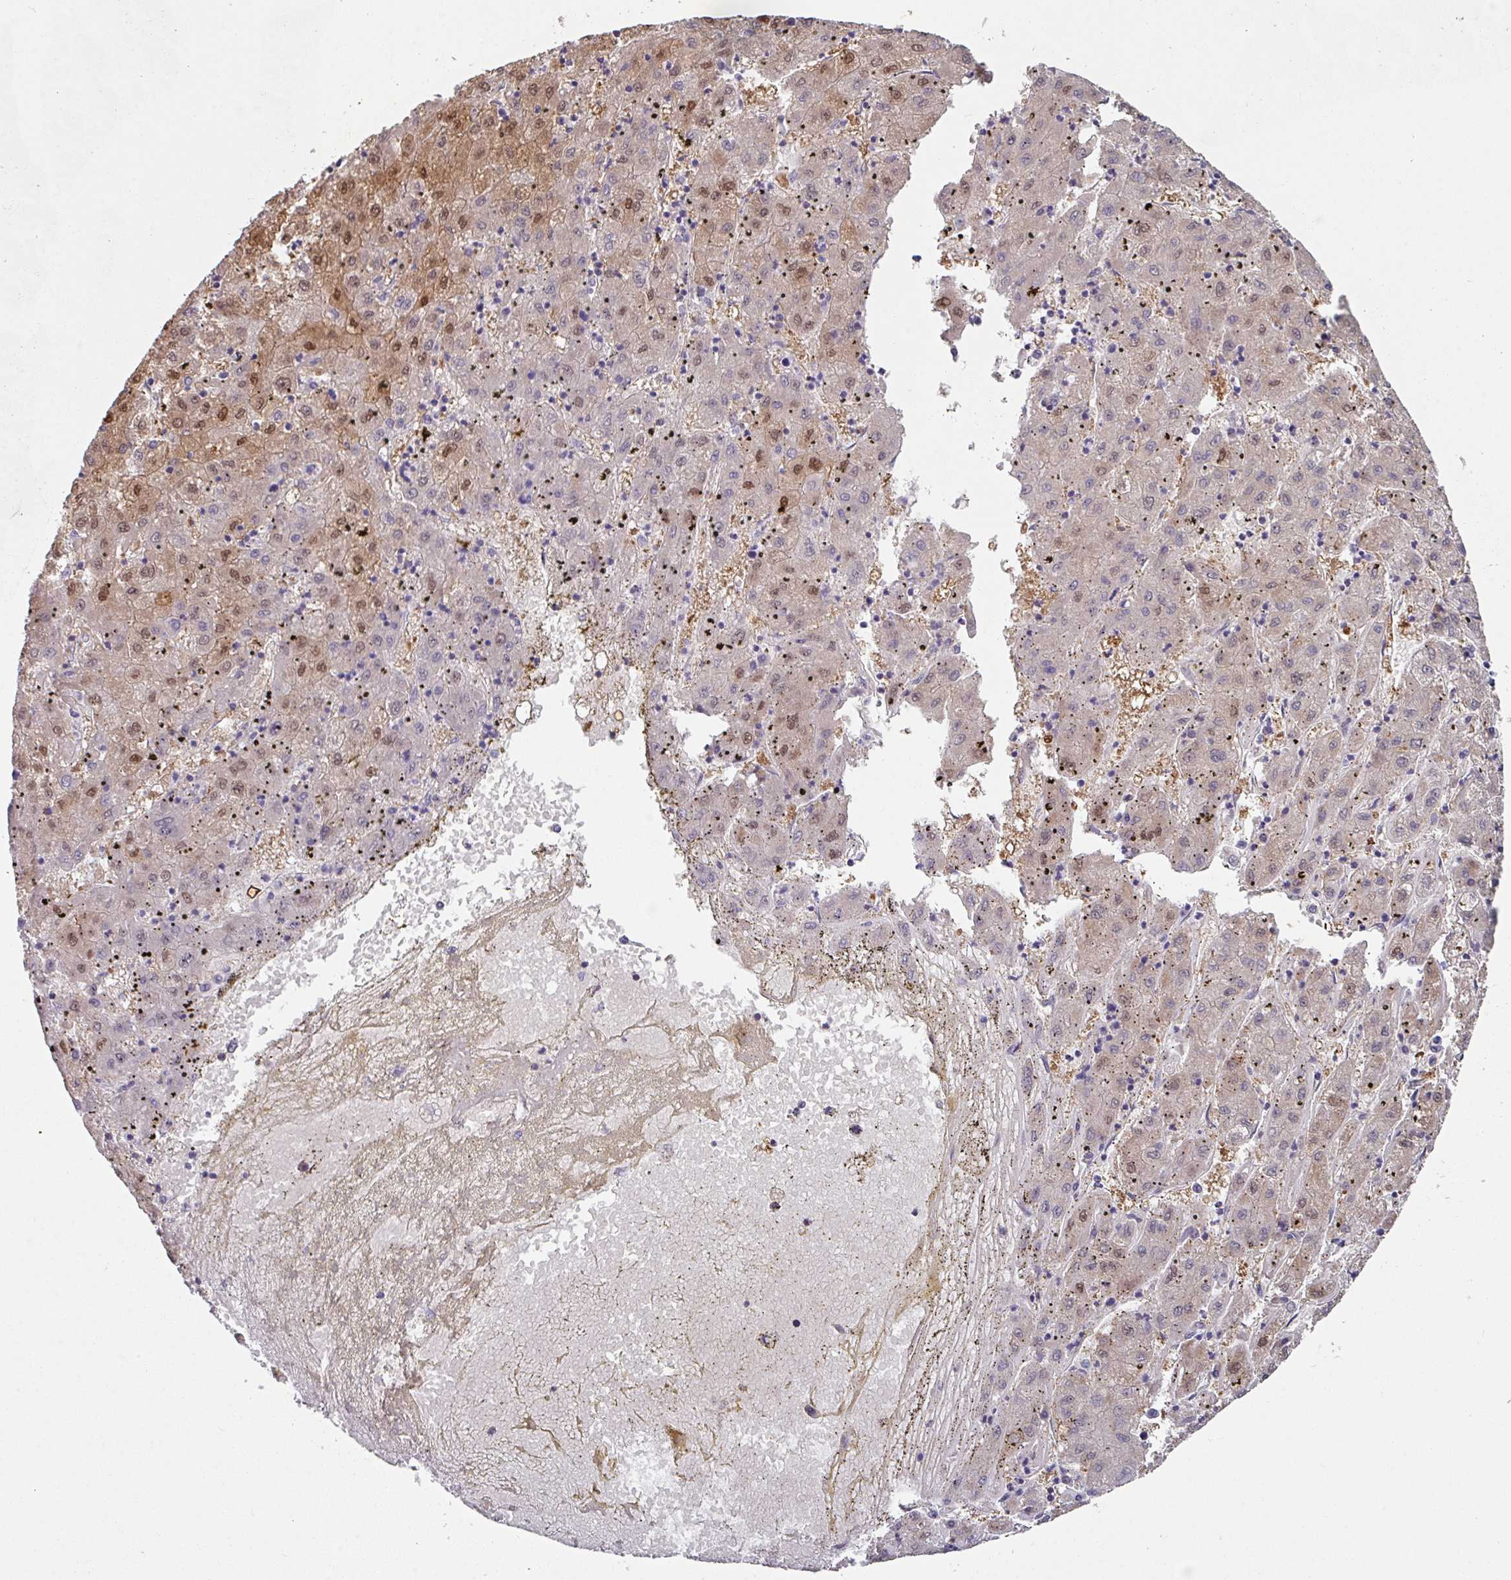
{"staining": {"intensity": "moderate", "quantity": "25%-75%", "location": "cytoplasmic/membranous,nuclear"}, "tissue": "liver cancer", "cell_type": "Tumor cells", "image_type": "cancer", "snomed": [{"axis": "morphology", "description": "Carcinoma, Hepatocellular, NOS"}, {"axis": "topography", "description": "Liver"}], "caption": "DAB immunohistochemical staining of liver hepatocellular carcinoma shows moderate cytoplasmic/membranous and nuclear protein expression in about 25%-75% of tumor cells.", "gene": "DEFB115", "patient": {"sex": "male", "age": 72}}